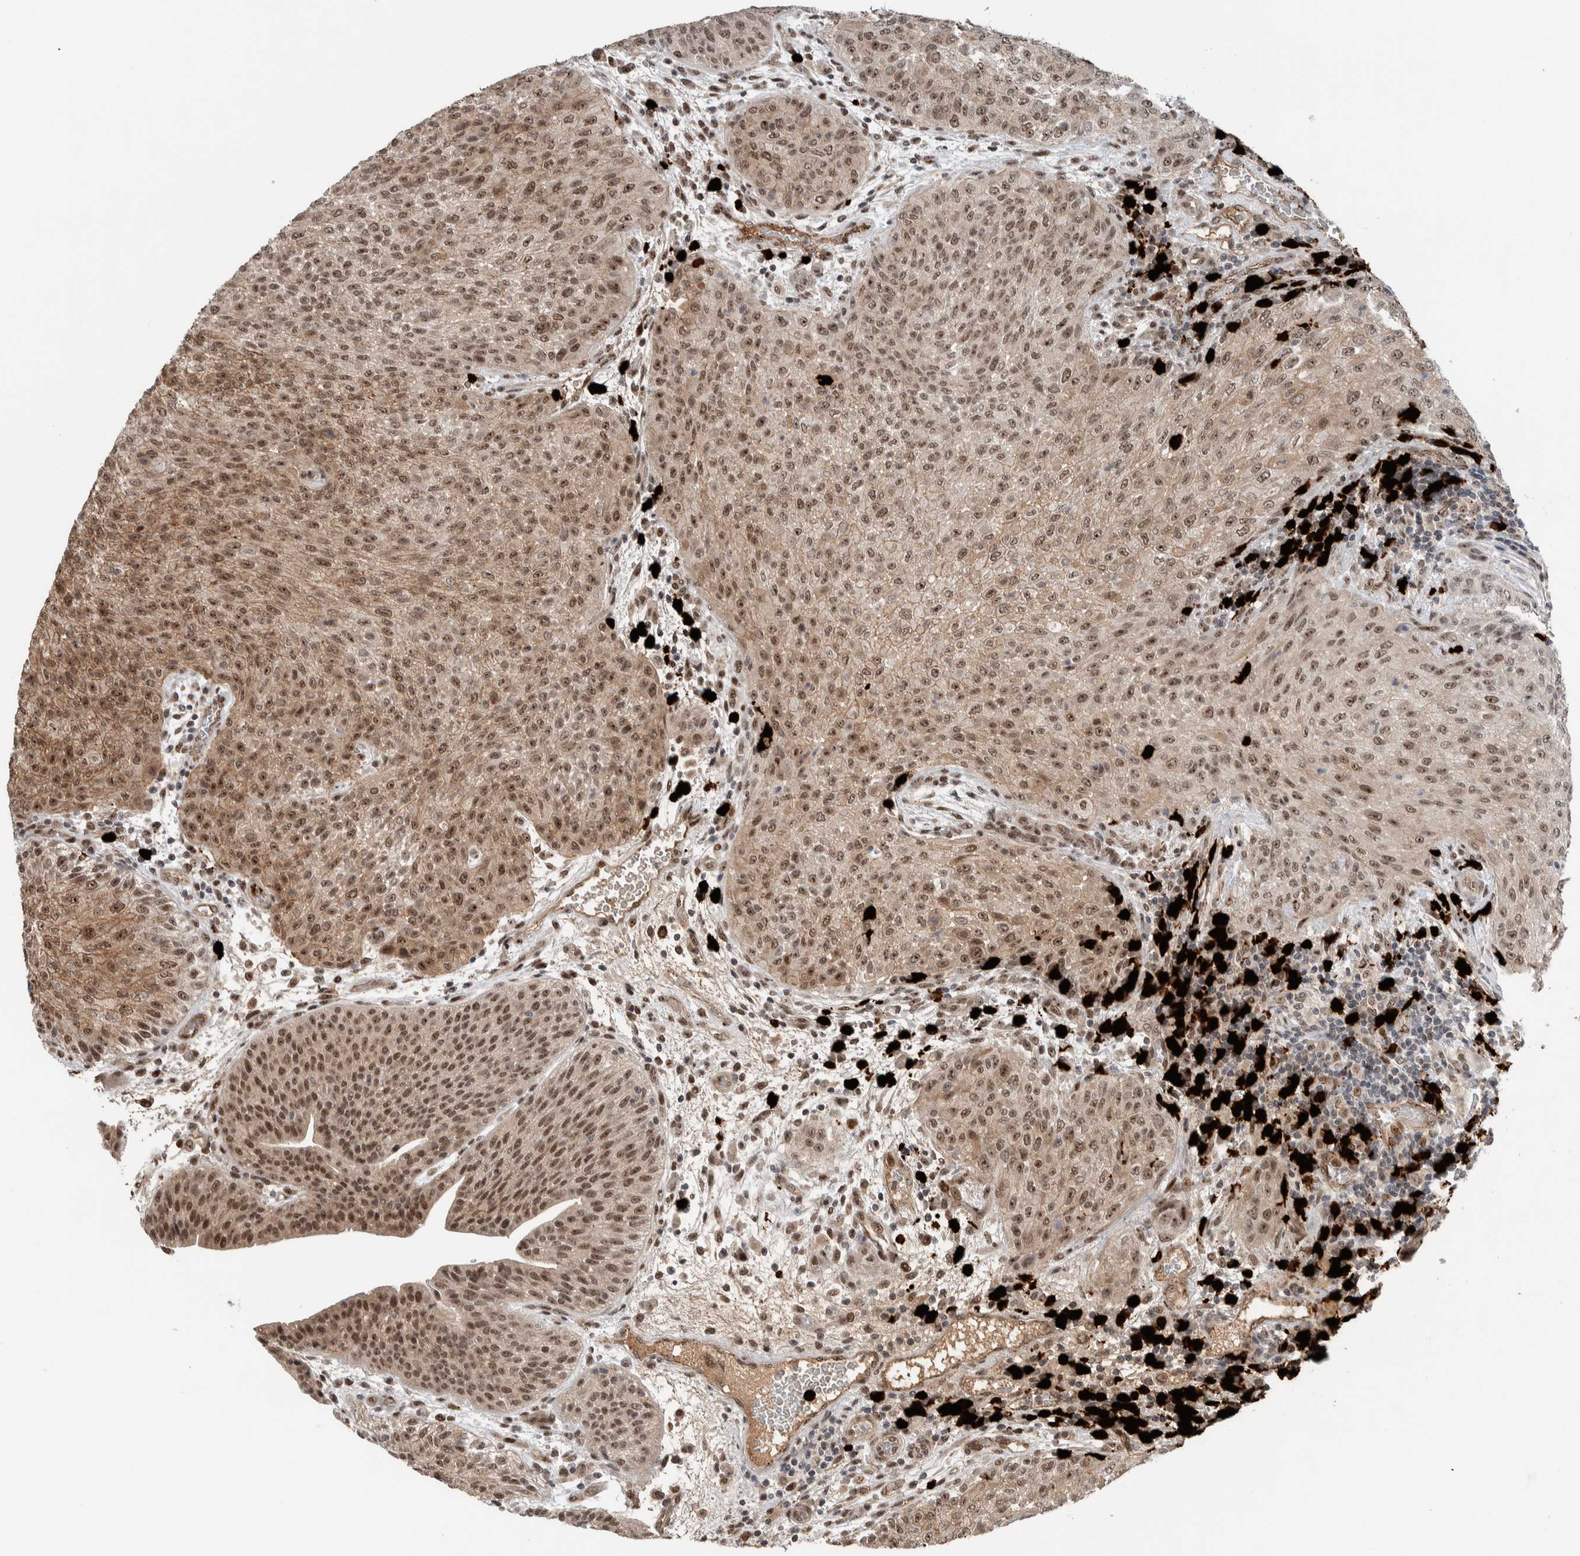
{"staining": {"intensity": "moderate", "quantity": ">75%", "location": "cytoplasmic/membranous,nuclear"}, "tissue": "urothelial cancer", "cell_type": "Tumor cells", "image_type": "cancer", "snomed": [{"axis": "morphology", "description": "Urothelial carcinoma, Low grade"}, {"axis": "morphology", "description": "Urothelial carcinoma, High grade"}, {"axis": "topography", "description": "Urinary bladder"}], "caption": "Urothelial carcinoma (low-grade) tissue shows moderate cytoplasmic/membranous and nuclear staining in about >75% of tumor cells", "gene": "ZFP91", "patient": {"sex": "male", "age": 35}}